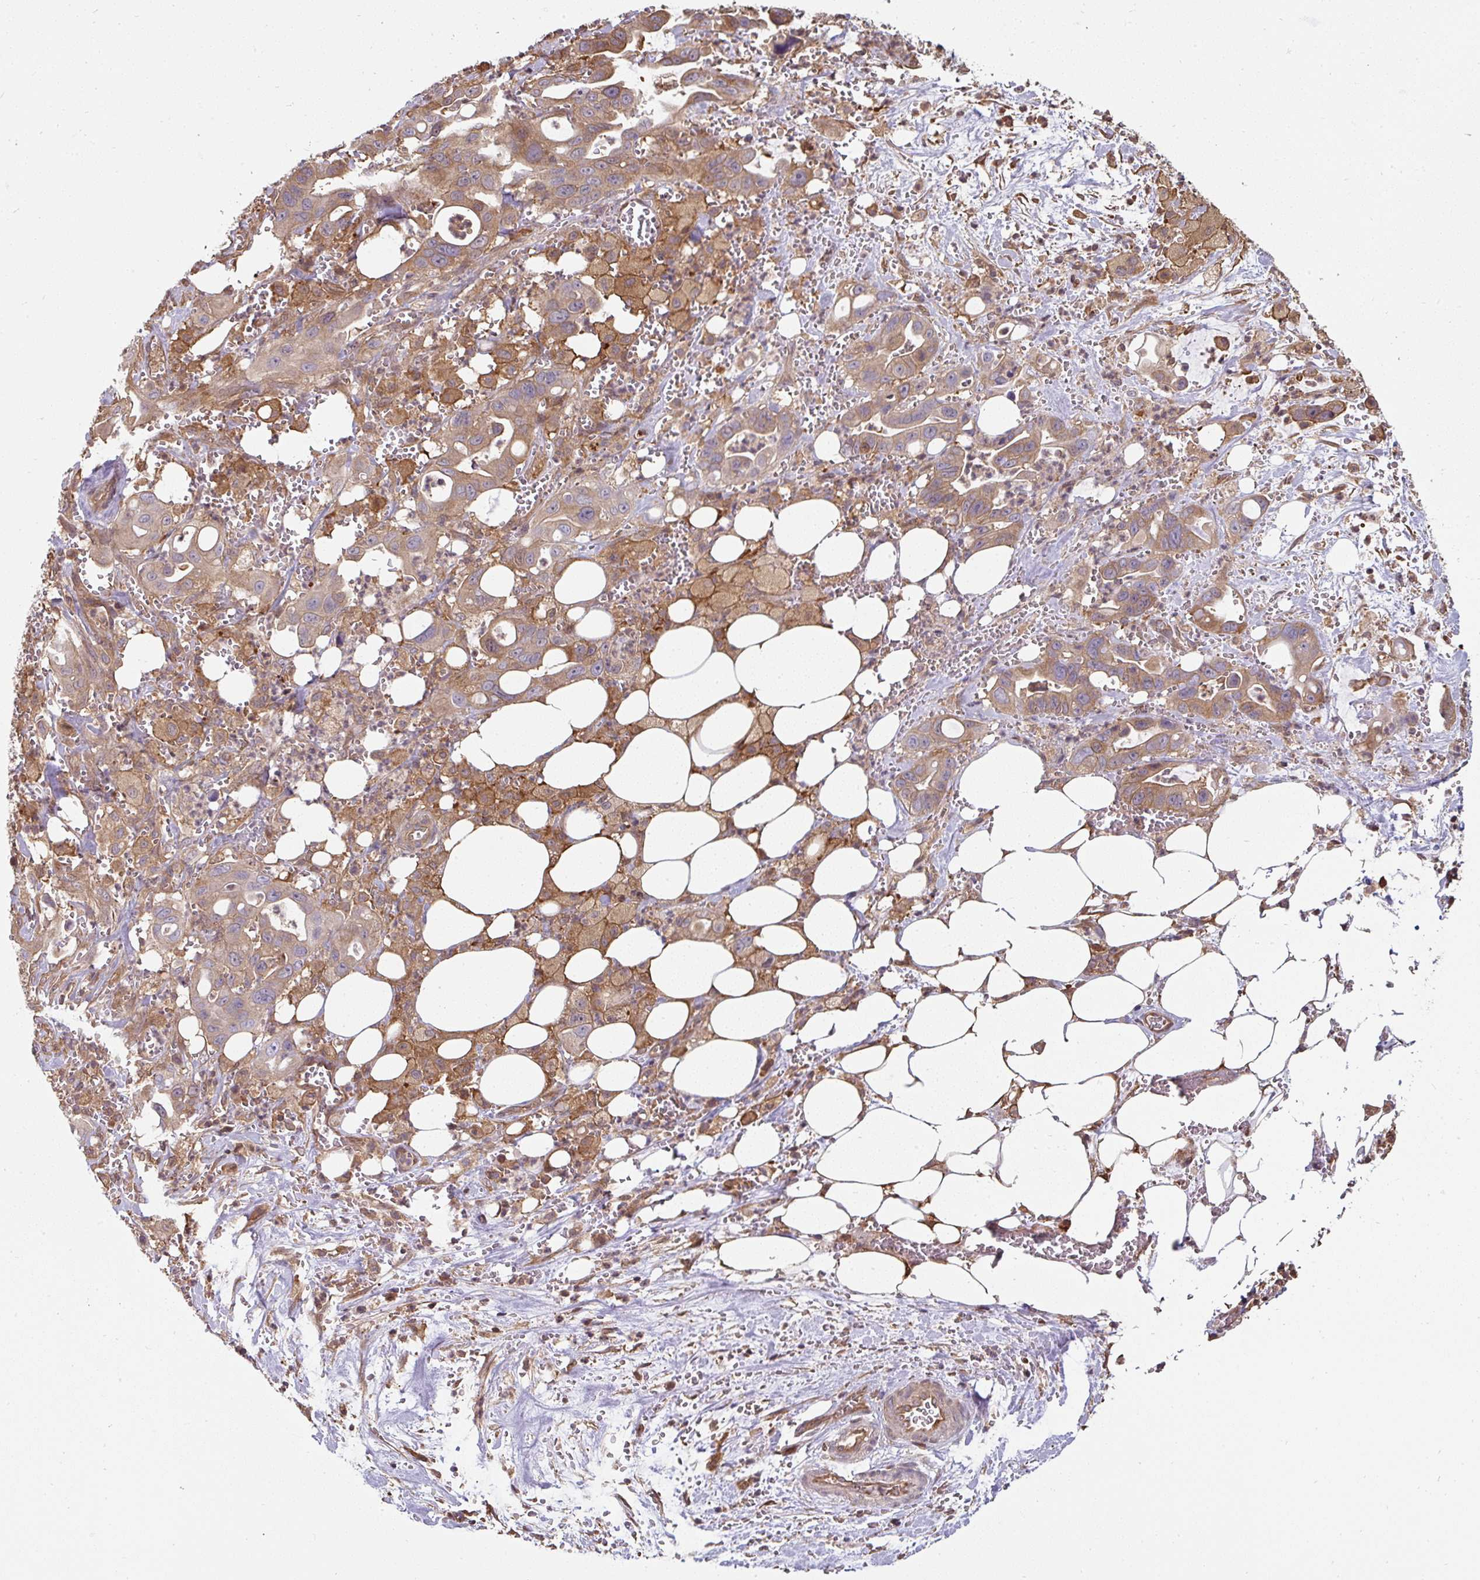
{"staining": {"intensity": "weak", "quantity": ">75%", "location": "cytoplasmic/membranous"}, "tissue": "pancreatic cancer", "cell_type": "Tumor cells", "image_type": "cancer", "snomed": [{"axis": "morphology", "description": "Adenocarcinoma, NOS"}, {"axis": "topography", "description": "Pancreas"}], "caption": "Immunohistochemistry histopathology image of neoplastic tissue: pancreatic cancer (adenocarcinoma) stained using immunohistochemistry shows low levels of weak protein expression localized specifically in the cytoplasmic/membranous of tumor cells, appearing as a cytoplasmic/membranous brown color.", "gene": "ST13", "patient": {"sex": "male", "age": 61}}